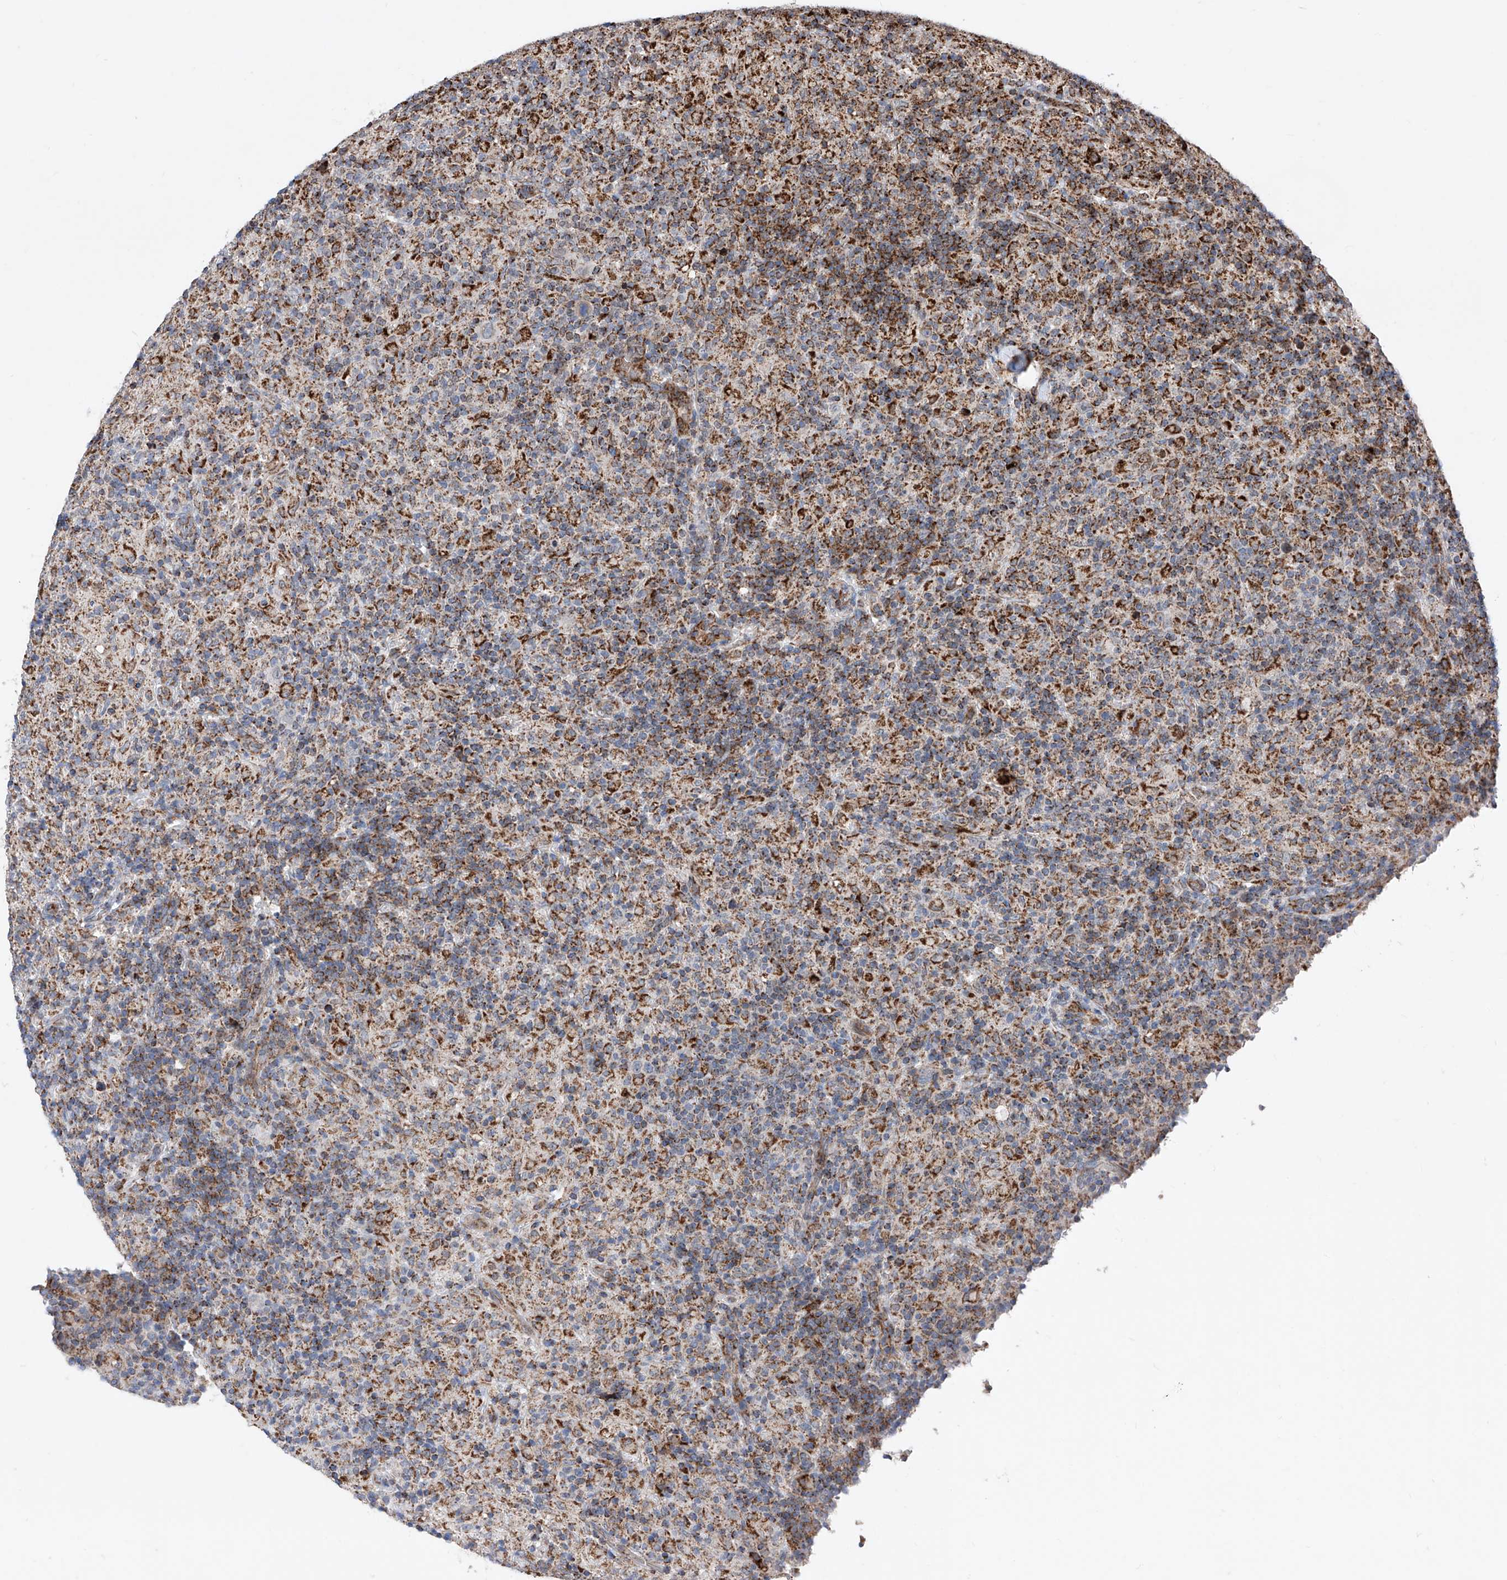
{"staining": {"intensity": "weak", "quantity": "25%-75%", "location": "cytoplasmic/membranous"}, "tissue": "lymphoma", "cell_type": "Tumor cells", "image_type": "cancer", "snomed": [{"axis": "morphology", "description": "Hodgkin's disease, NOS"}, {"axis": "topography", "description": "Lymph node"}], "caption": "A high-resolution micrograph shows IHC staining of Hodgkin's disease, which displays weak cytoplasmic/membranous expression in about 25%-75% of tumor cells.", "gene": "SEMA6A", "patient": {"sex": "male", "age": 70}}